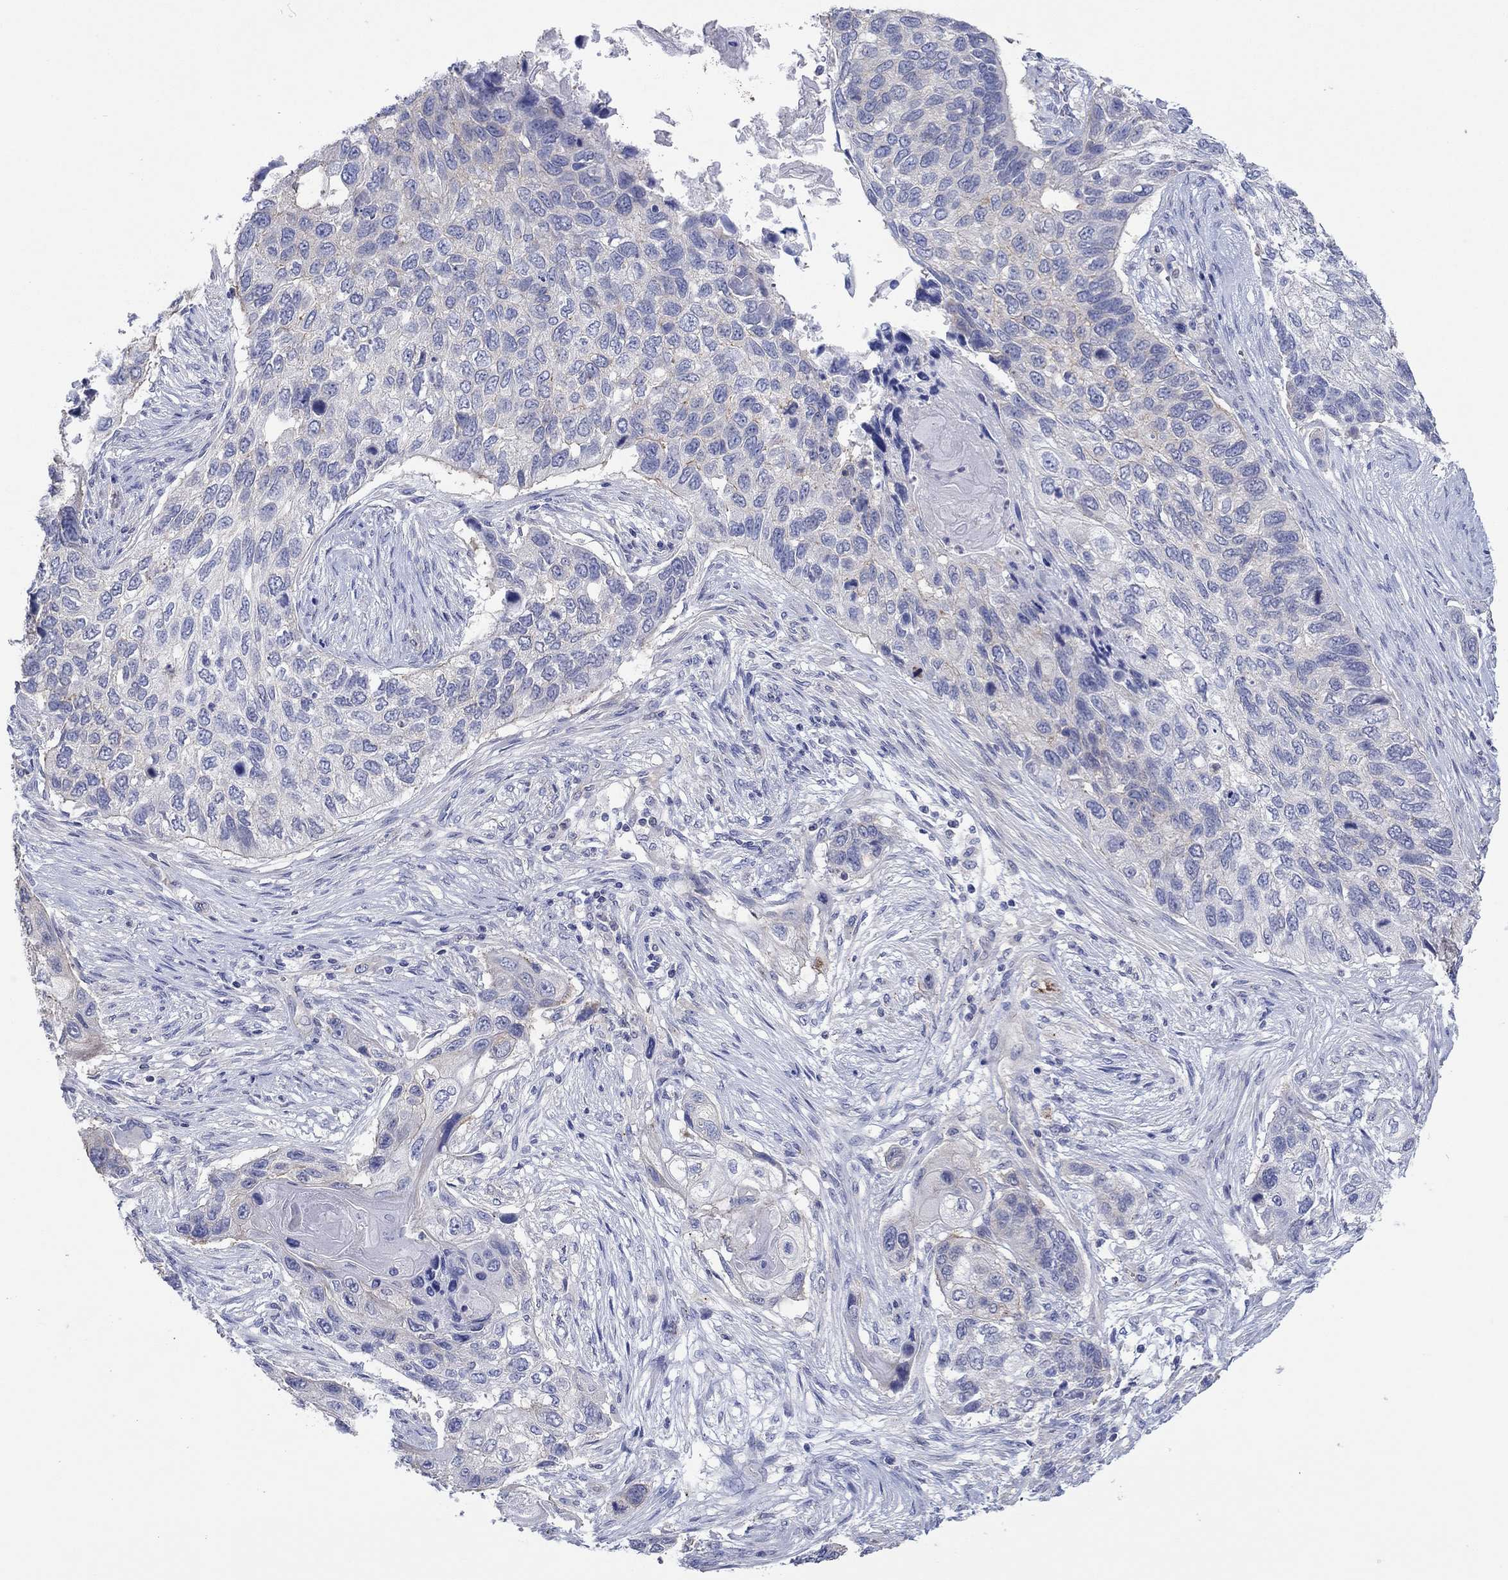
{"staining": {"intensity": "moderate", "quantity": "<25%", "location": "cytoplasmic/membranous"}, "tissue": "lung cancer", "cell_type": "Tumor cells", "image_type": "cancer", "snomed": [{"axis": "morphology", "description": "Normal tissue, NOS"}, {"axis": "morphology", "description": "Squamous cell carcinoma, NOS"}, {"axis": "topography", "description": "Bronchus"}, {"axis": "topography", "description": "Lung"}], "caption": "An immunohistochemistry (IHC) micrograph of tumor tissue is shown. Protein staining in brown highlights moderate cytoplasmic/membranous positivity in lung cancer (squamous cell carcinoma) within tumor cells. (IHC, brightfield microscopy, high magnification).", "gene": "TPRN", "patient": {"sex": "male", "age": 69}}